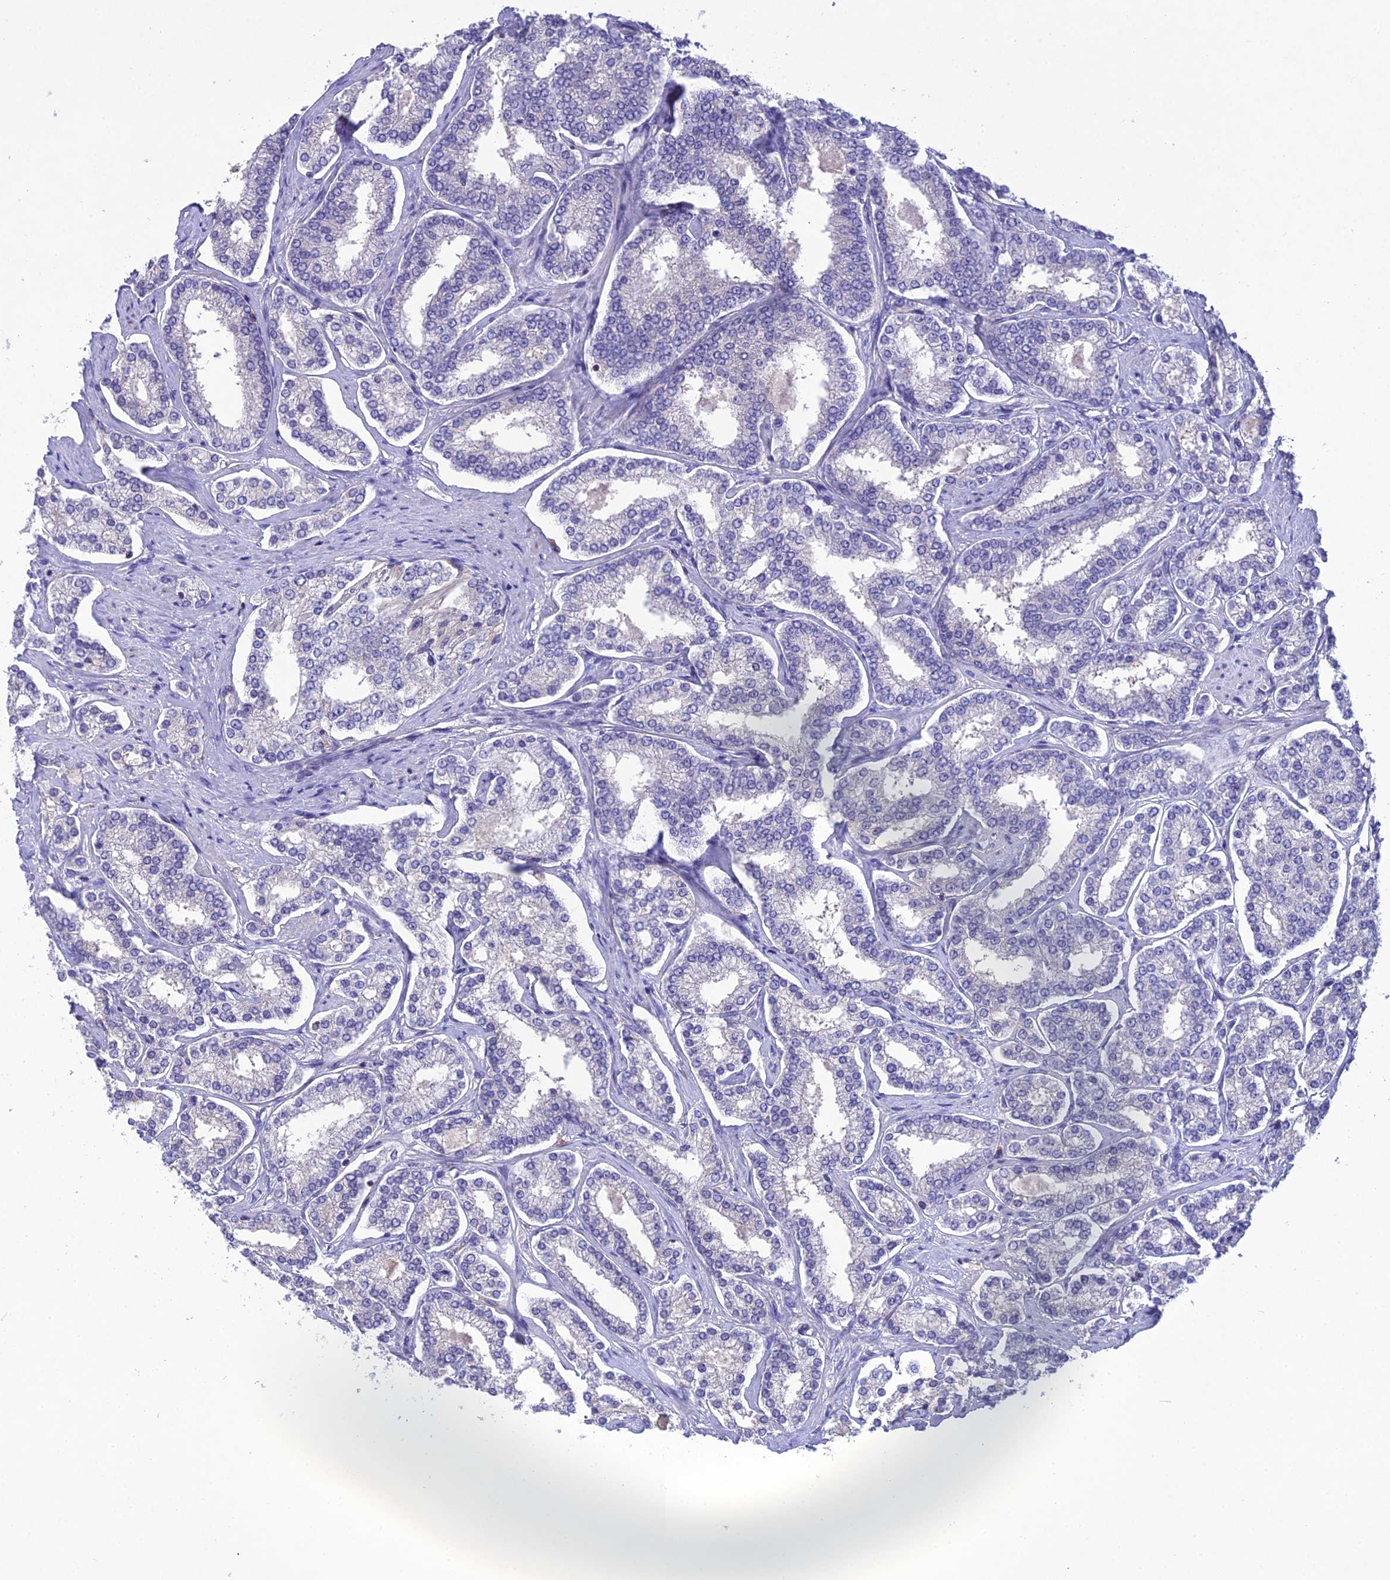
{"staining": {"intensity": "negative", "quantity": "none", "location": "none"}, "tissue": "prostate cancer", "cell_type": "Tumor cells", "image_type": "cancer", "snomed": [{"axis": "morphology", "description": "Normal tissue, NOS"}, {"axis": "morphology", "description": "Adenocarcinoma, High grade"}, {"axis": "topography", "description": "Prostate"}], "caption": "DAB (3,3'-diaminobenzidine) immunohistochemical staining of human prostate high-grade adenocarcinoma displays no significant expression in tumor cells. The staining is performed using DAB brown chromogen with nuclei counter-stained in using hematoxylin.", "gene": "SNX24", "patient": {"sex": "male", "age": 83}}